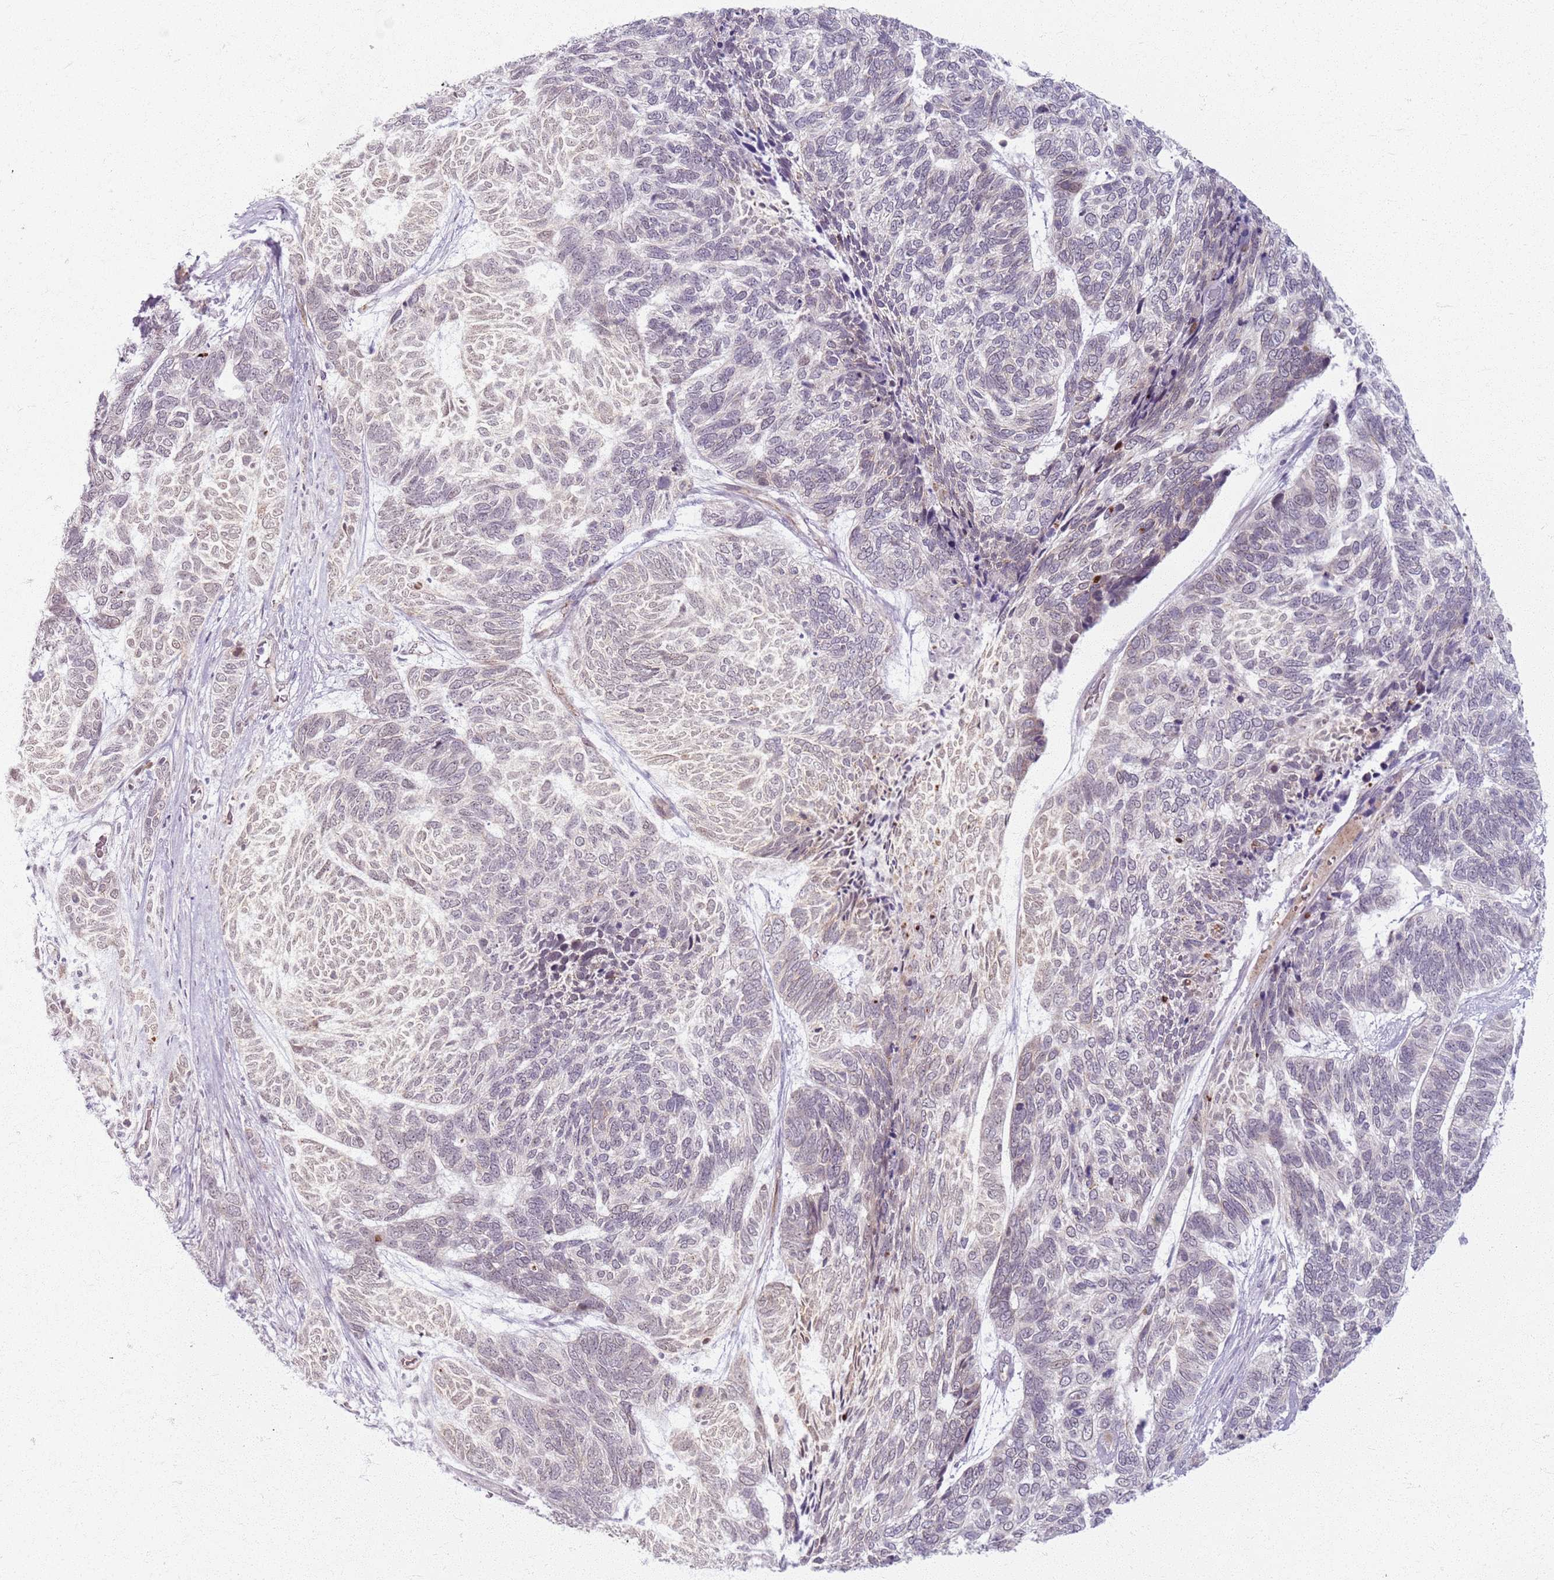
{"staining": {"intensity": "weak", "quantity": "<25%", "location": "nuclear"}, "tissue": "skin cancer", "cell_type": "Tumor cells", "image_type": "cancer", "snomed": [{"axis": "morphology", "description": "Basal cell carcinoma"}, {"axis": "topography", "description": "Skin"}], "caption": "Tumor cells are negative for brown protein staining in skin basal cell carcinoma.", "gene": "KCNA5", "patient": {"sex": "female", "age": 65}}